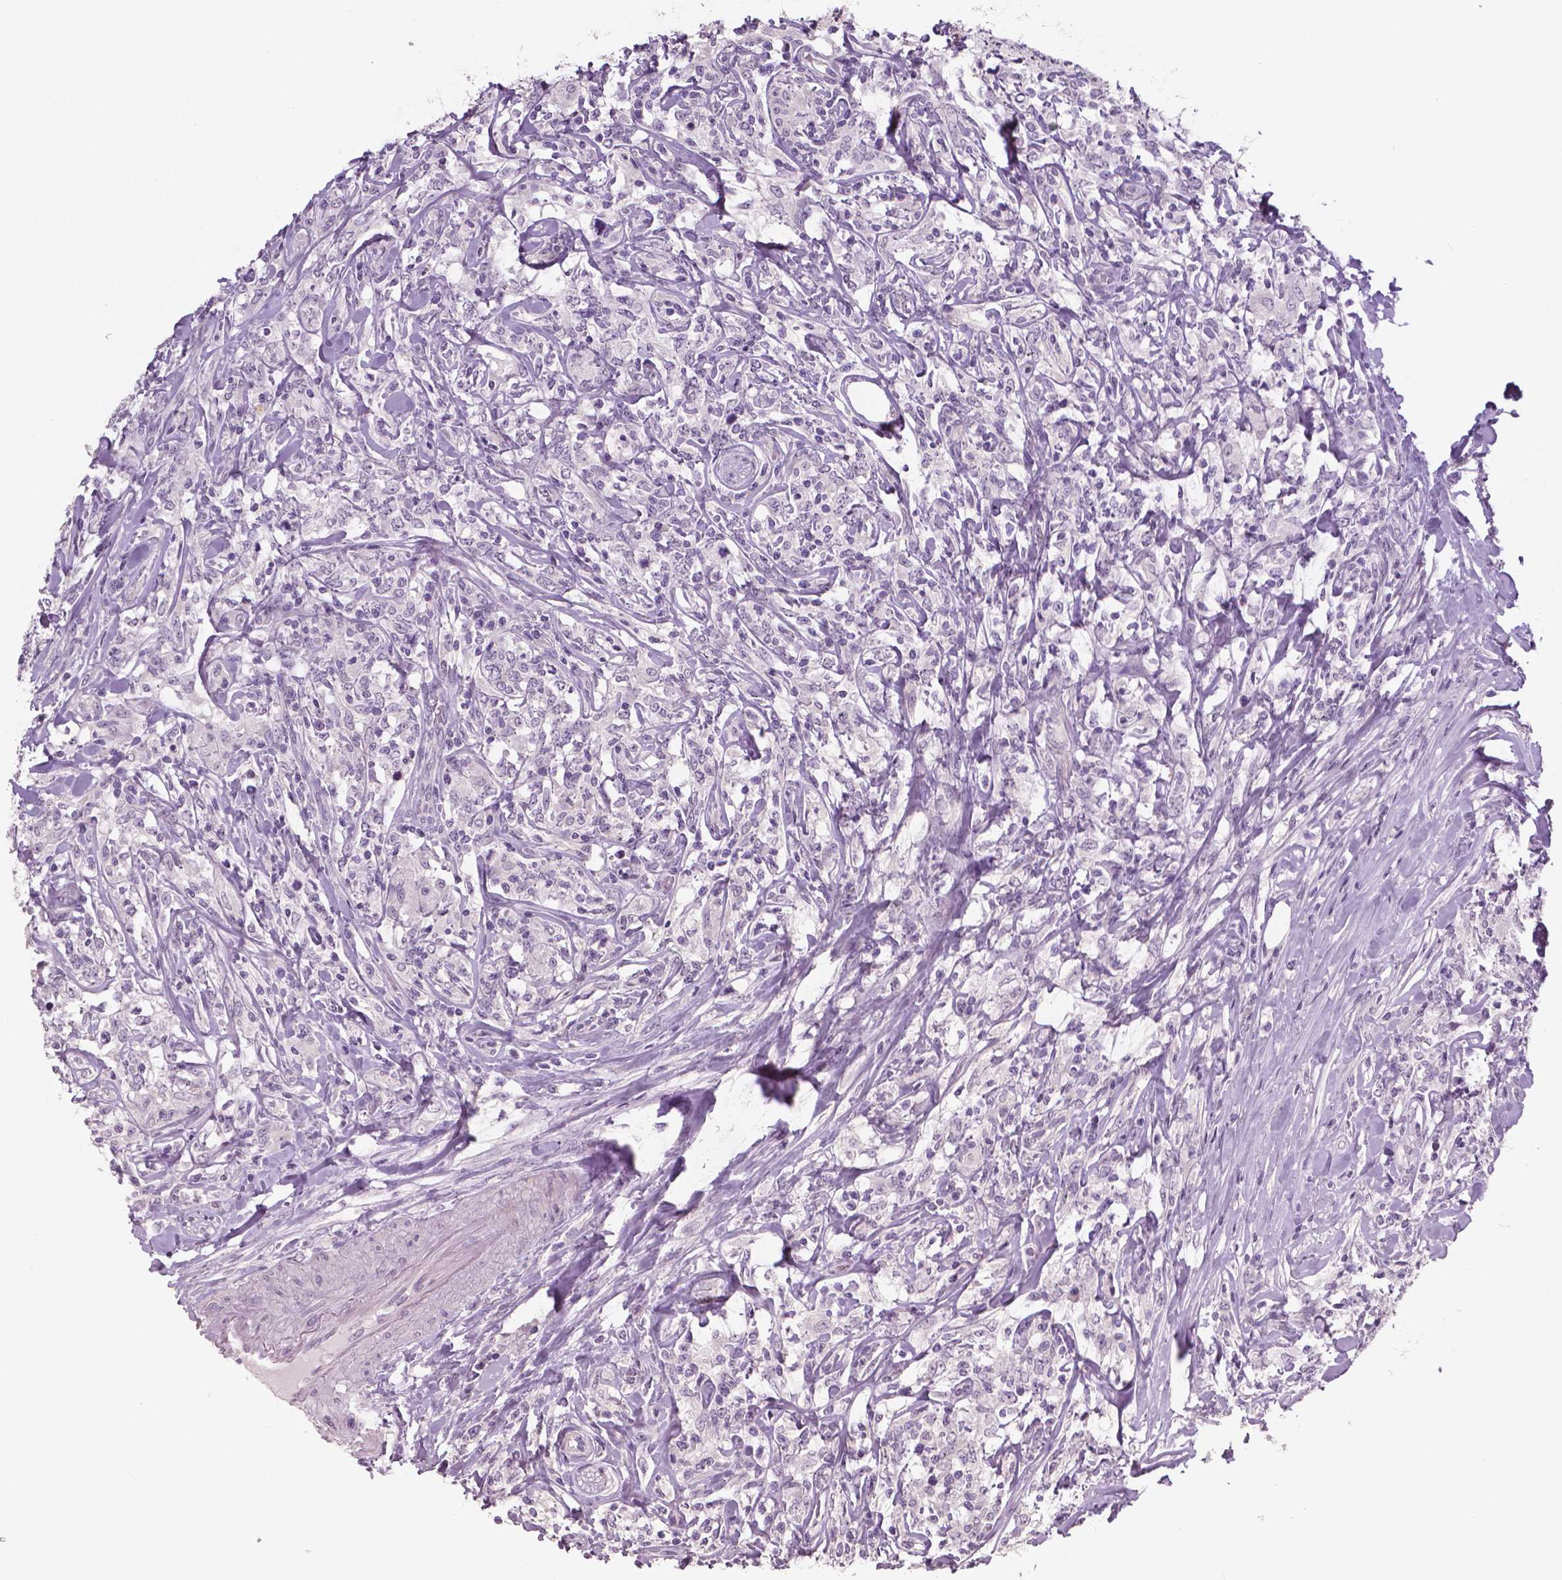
{"staining": {"intensity": "negative", "quantity": "none", "location": "none"}, "tissue": "lymphoma", "cell_type": "Tumor cells", "image_type": "cancer", "snomed": [{"axis": "morphology", "description": "Malignant lymphoma, non-Hodgkin's type, High grade"}, {"axis": "topography", "description": "Lymph node"}], "caption": "Lymphoma was stained to show a protein in brown. There is no significant positivity in tumor cells. (Brightfield microscopy of DAB (3,3'-diaminobenzidine) immunohistochemistry (IHC) at high magnification).", "gene": "NECAB1", "patient": {"sex": "female", "age": 84}}